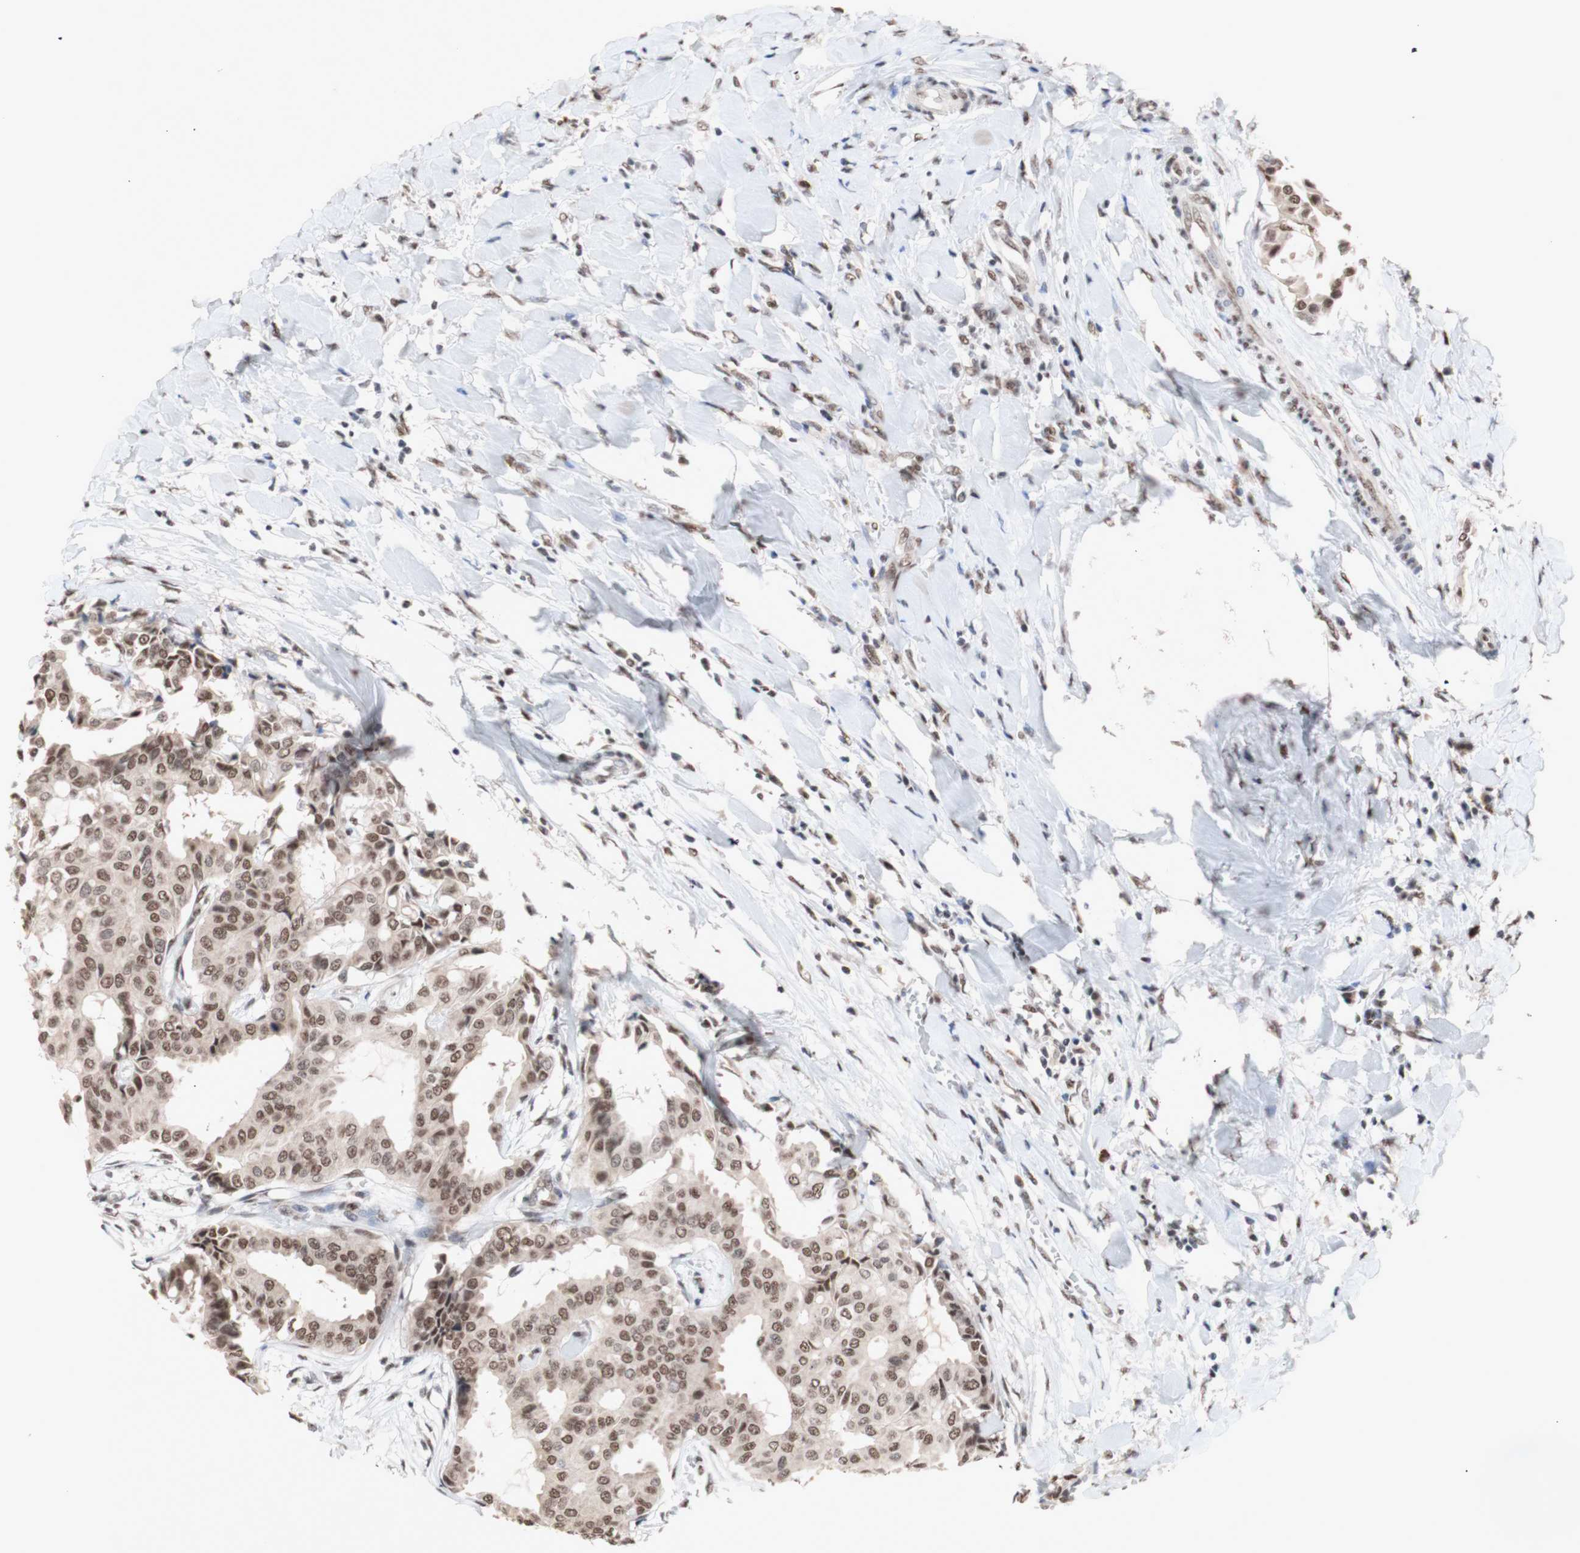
{"staining": {"intensity": "moderate", "quantity": ">75%", "location": "nuclear"}, "tissue": "head and neck cancer", "cell_type": "Tumor cells", "image_type": "cancer", "snomed": [{"axis": "morphology", "description": "Adenocarcinoma, NOS"}, {"axis": "topography", "description": "Salivary gland"}, {"axis": "topography", "description": "Head-Neck"}], "caption": "DAB immunohistochemical staining of adenocarcinoma (head and neck) reveals moderate nuclear protein positivity in approximately >75% of tumor cells.", "gene": "SFPQ", "patient": {"sex": "female", "age": 59}}